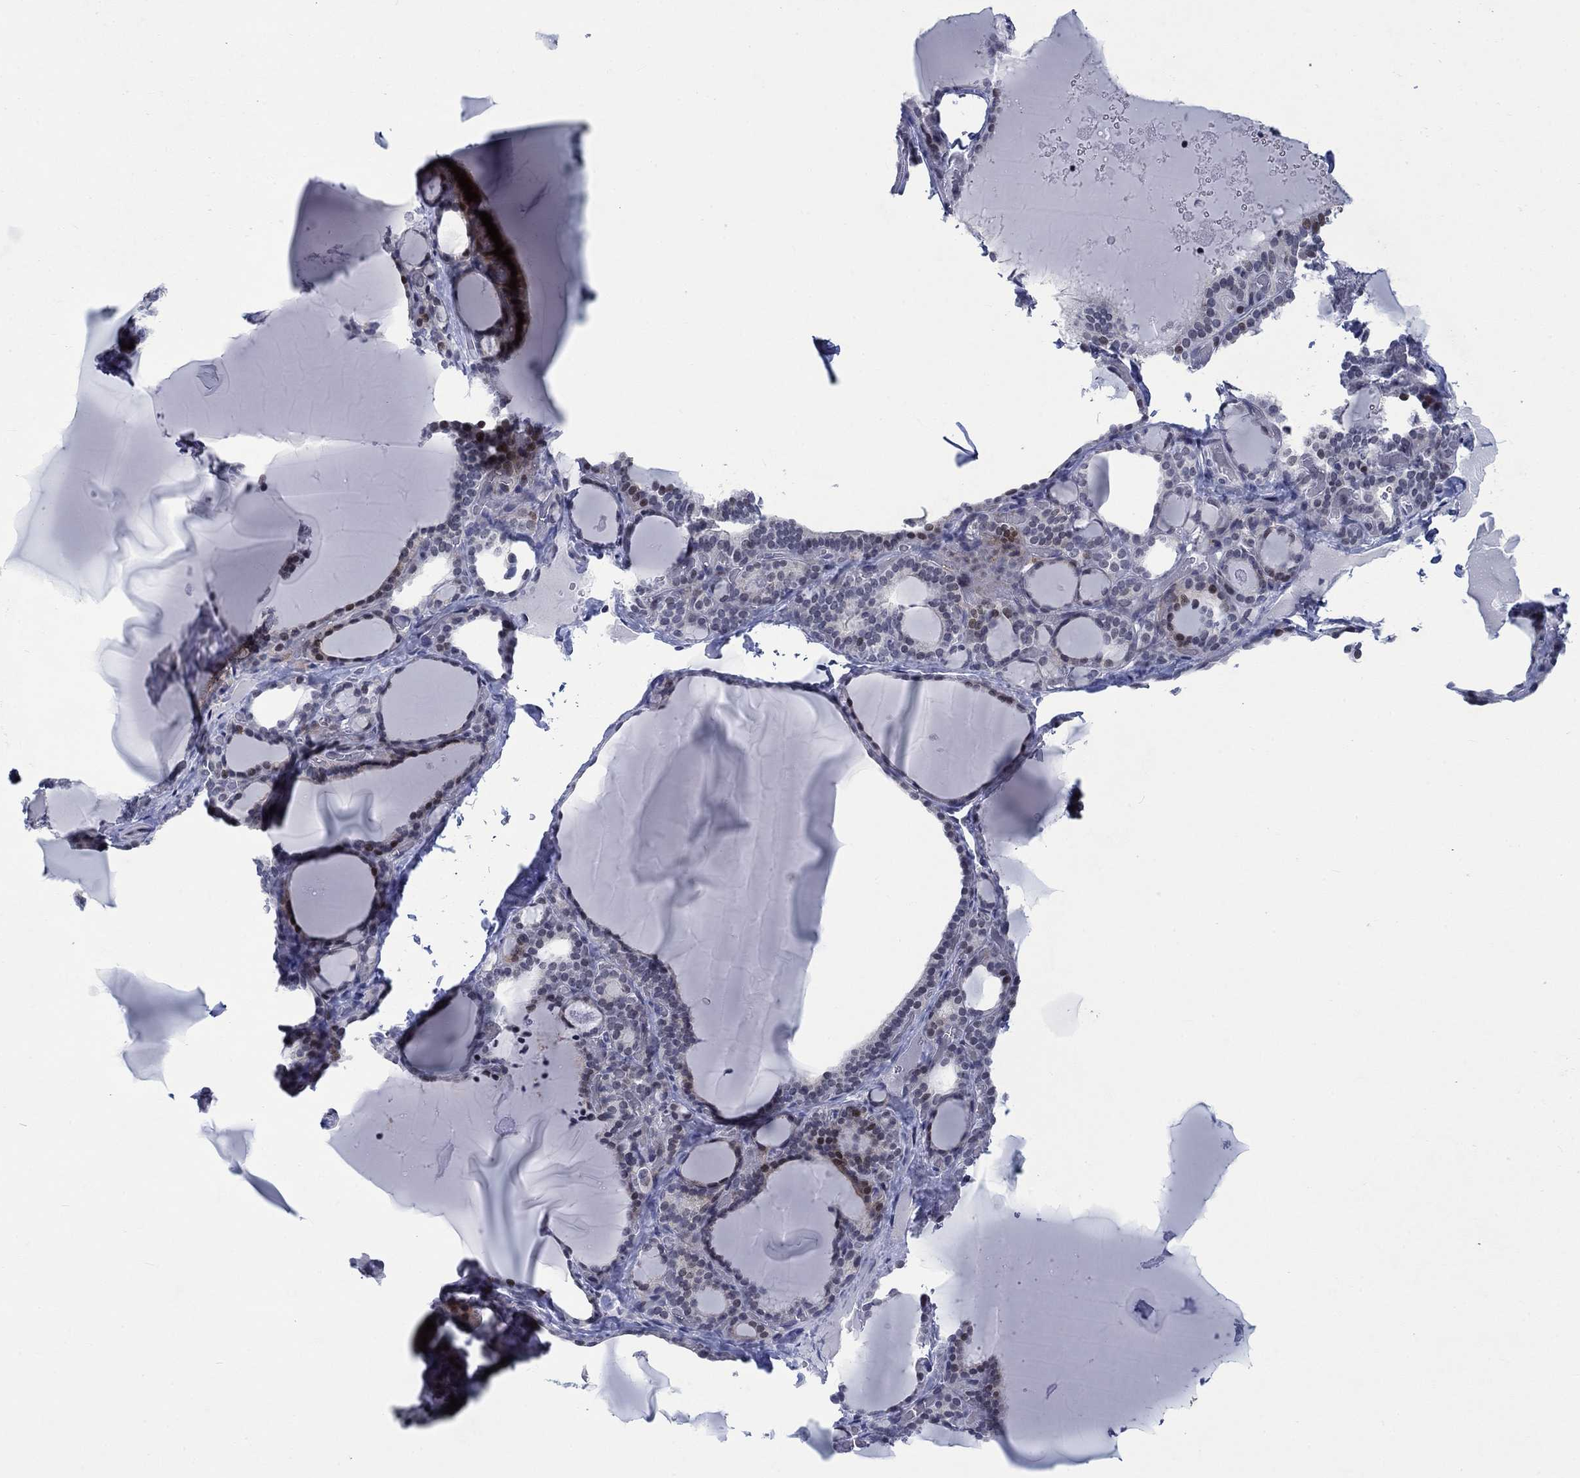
{"staining": {"intensity": "strong", "quantity": "<25%", "location": "nuclear"}, "tissue": "thyroid gland", "cell_type": "Glandular cells", "image_type": "normal", "snomed": [{"axis": "morphology", "description": "Normal tissue, NOS"}, {"axis": "morphology", "description": "Hyperplasia, NOS"}, {"axis": "topography", "description": "Thyroid gland"}], "caption": "Glandular cells exhibit medium levels of strong nuclear staining in approximately <25% of cells in normal thyroid gland.", "gene": "NEU3", "patient": {"sex": "female", "age": 27}}